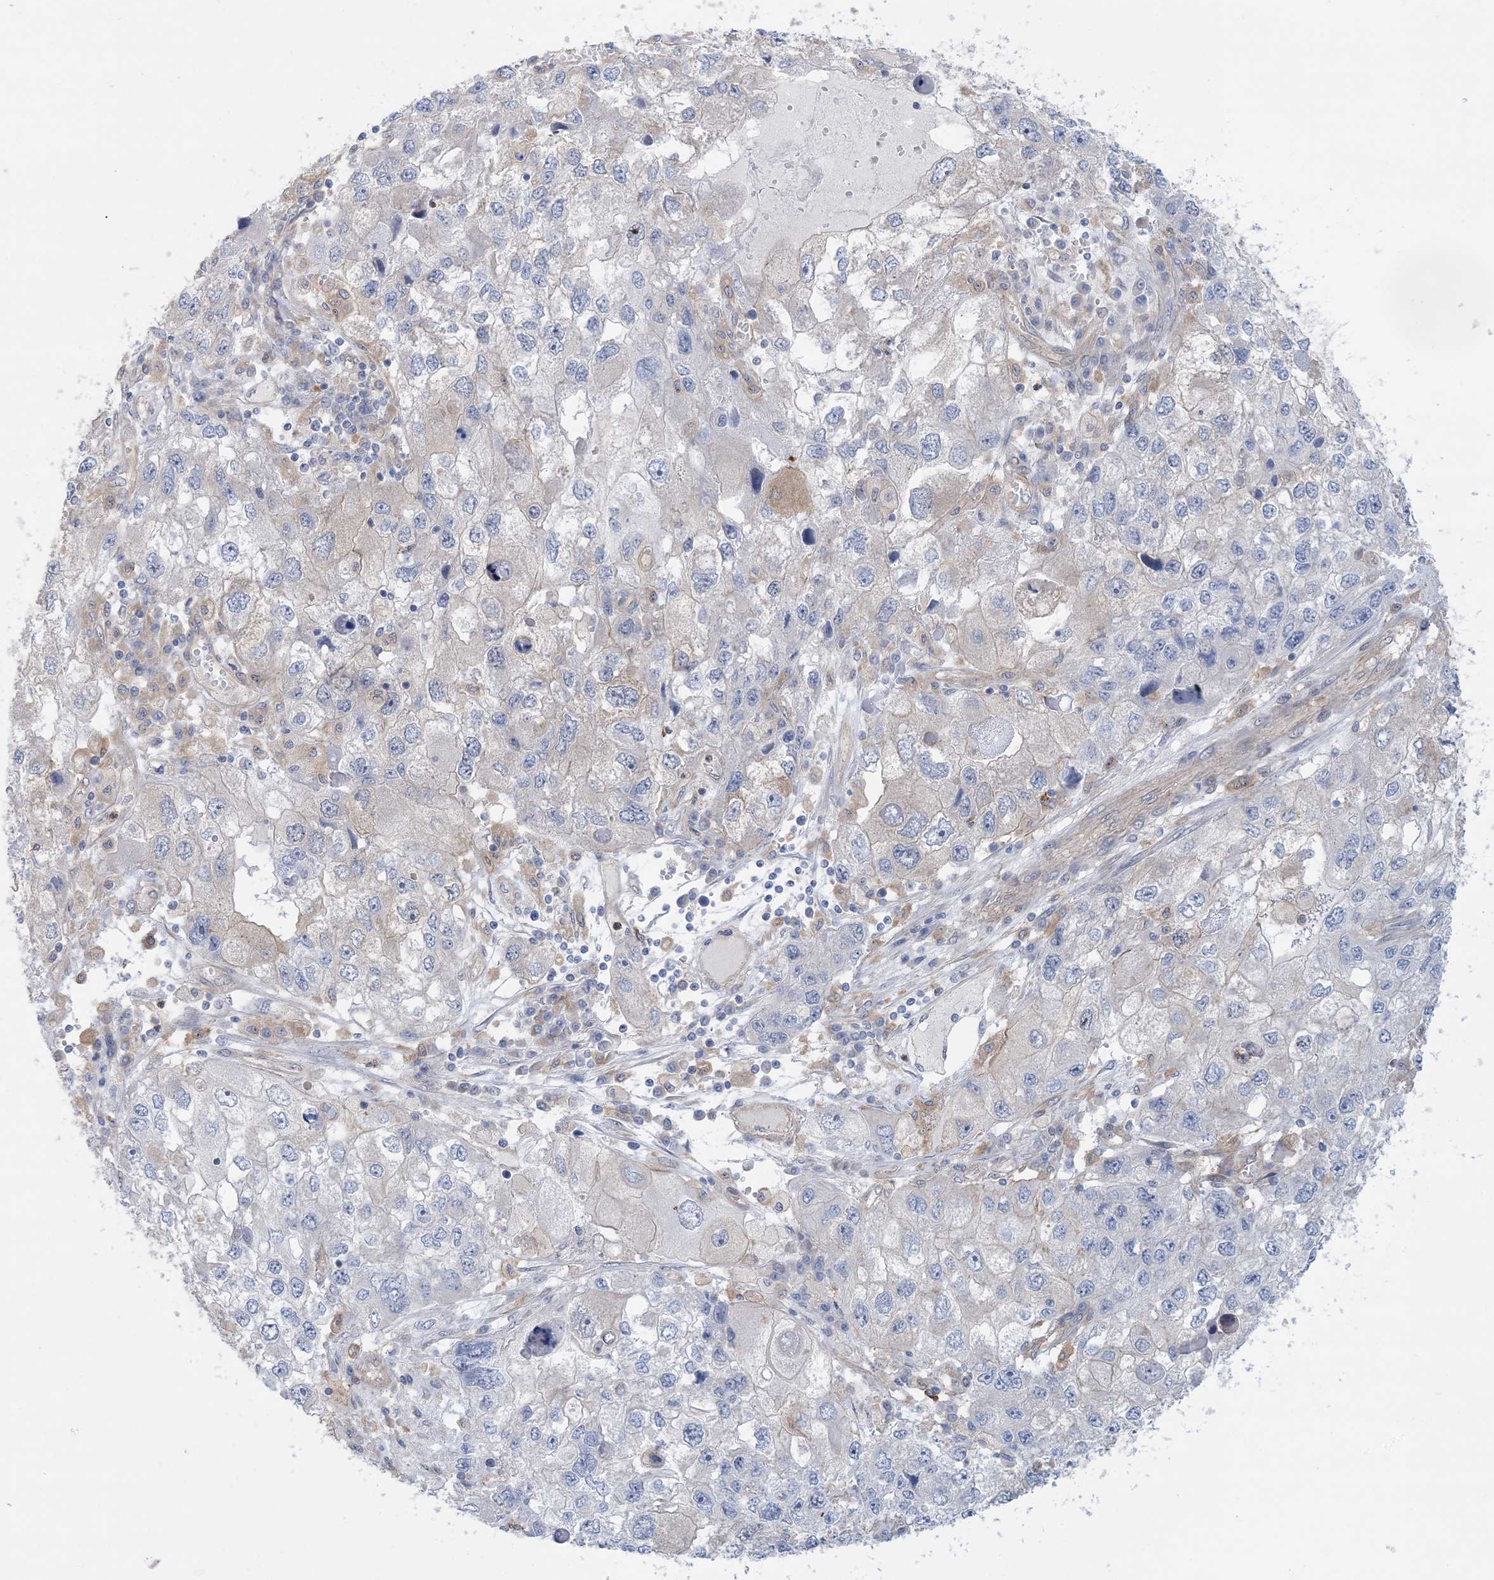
{"staining": {"intensity": "negative", "quantity": "none", "location": "none"}, "tissue": "endometrial cancer", "cell_type": "Tumor cells", "image_type": "cancer", "snomed": [{"axis": "morphology", "description": "Adenocarcinoma, NOS"}, {"axis": "topography", "description": "Endometrium"}], "caption": "DAB (3,3'-diaminobenzidine) immunohistochemical staining of human adenocarcinoma (endometrial) reveals no significant positivity in tumor cells.", "gene": "HS1BP3", "patient": {"sex": "female", "age": 49}}